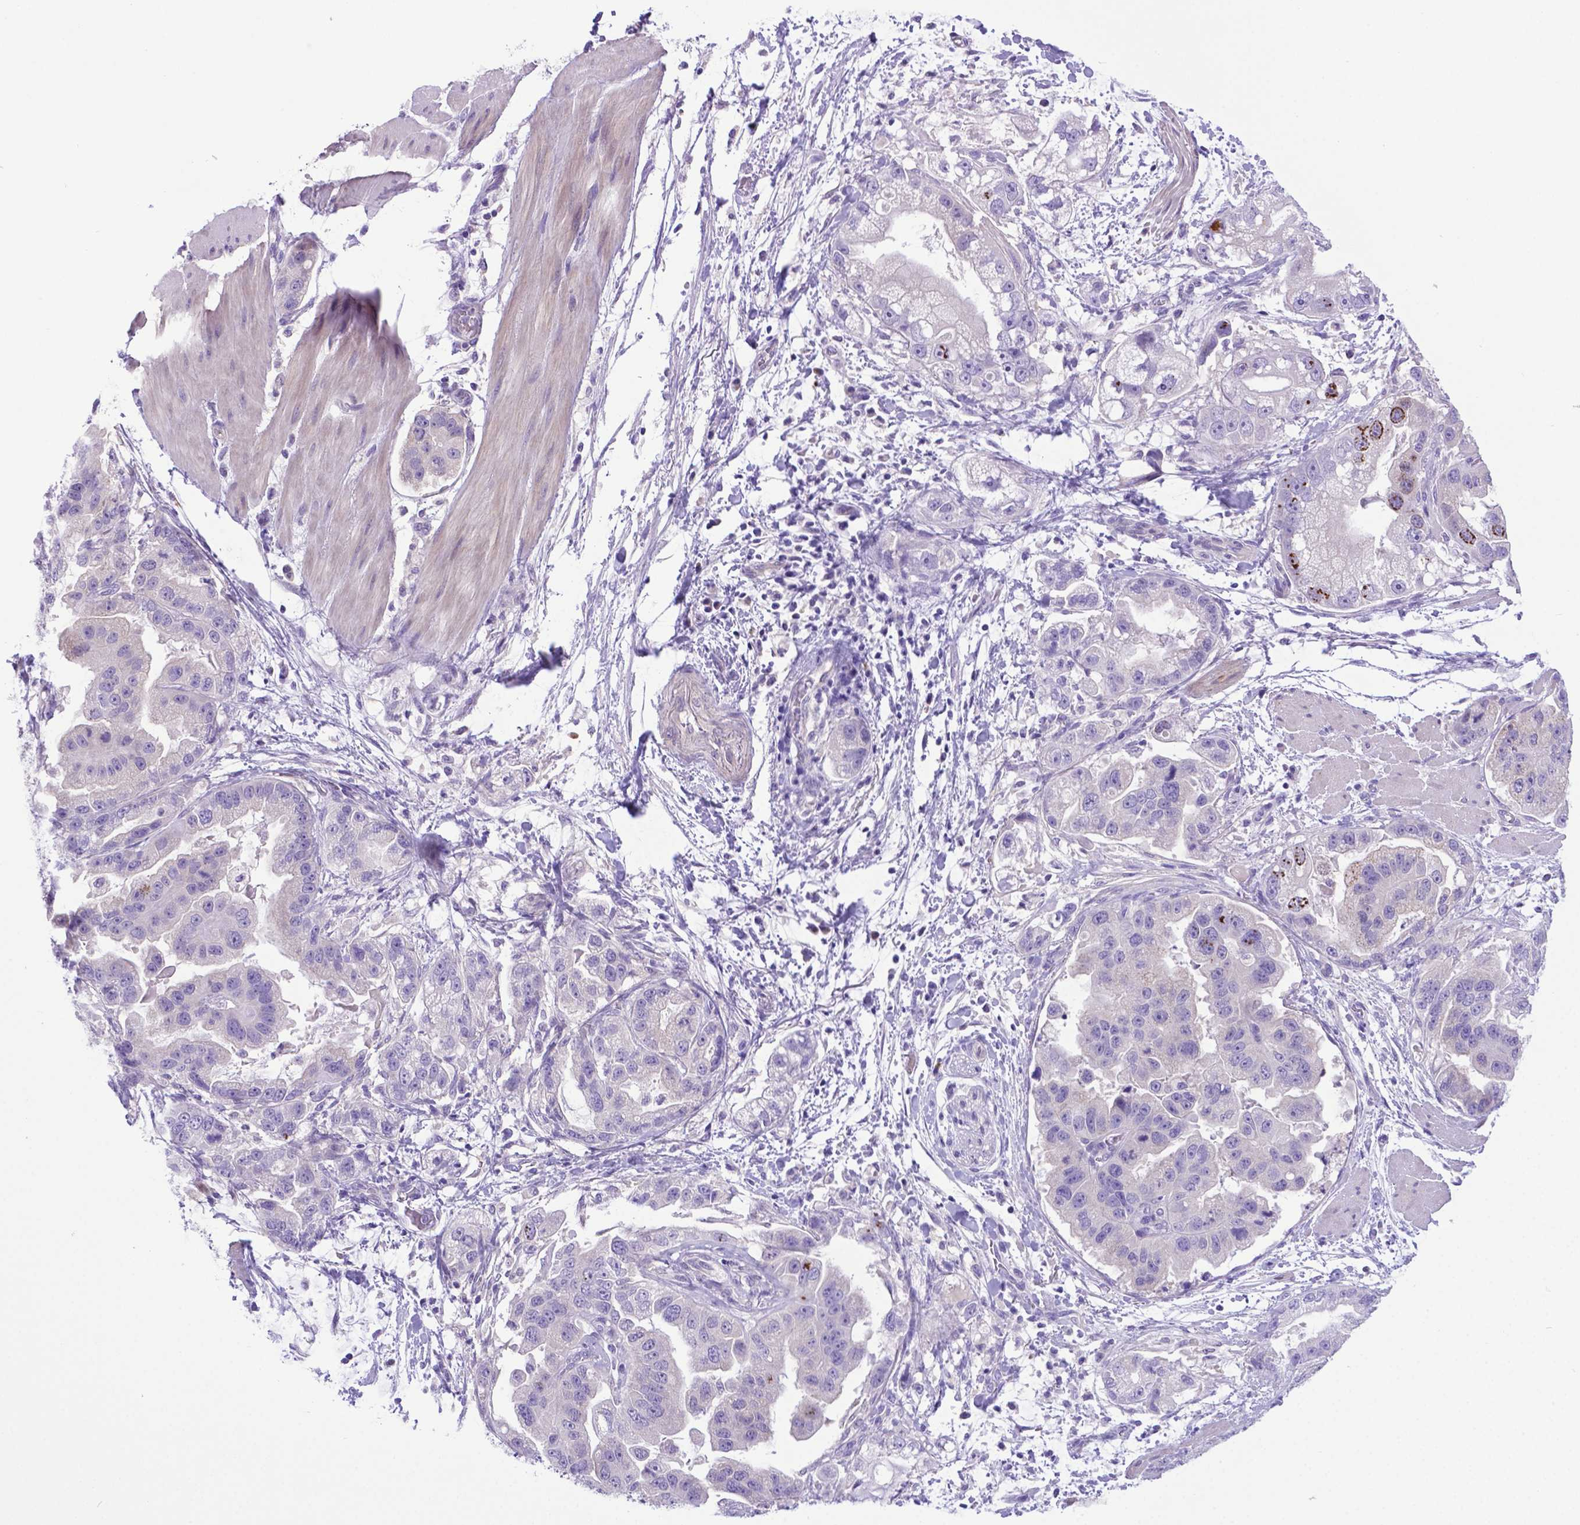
{"staining": {"intensity": "negative", "quantity": "none", "location": "none"}, "tissue": "stomach cancer", "cell_type": "Tumor cells", "image_type": "cancer", "snomed": [{"axis": "morphology", "description": "Adenocarcinoma, NOS"}, {"axis": "topography", "description": "Stomach"}], "caption": "There is no significant positivity in tumor cells of adenocarcinoma (stomach).", "gene": "ADRA2B", "patient": {"sex": "male", "age": 59}}